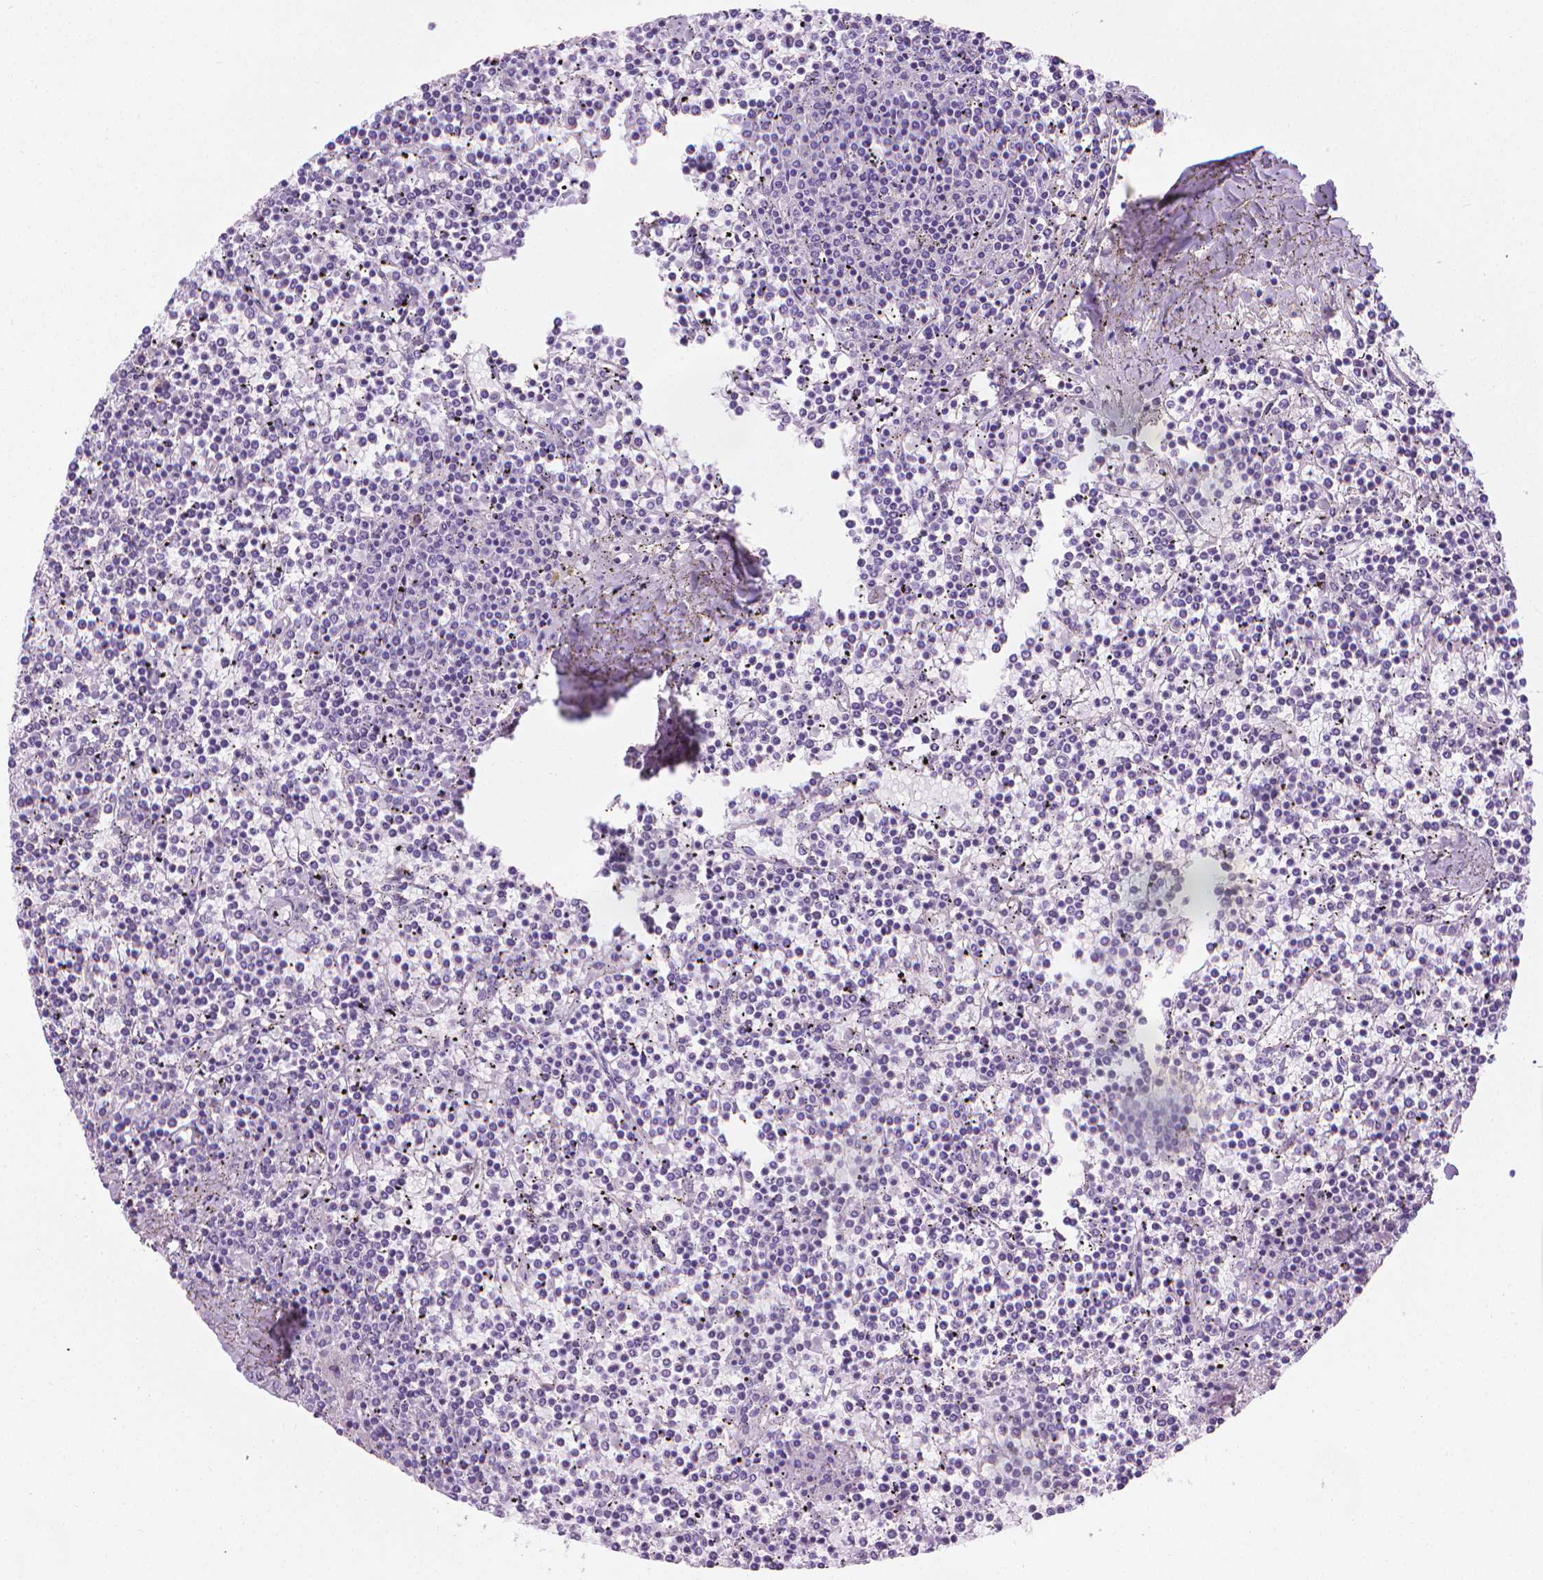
{"staining": {"intensity": "negative", "quantity": "none", "location": "none"}, "tissue": "lymphoma", "cell_type": "Tumor cells", "image_type": "cancer", "snomed": [{"axis": "morphology", "description": "Malignant lymphoma, non-Hodgkin's type, Low grade"}, {"axis": "topography", "description": "Spleen"}], "caption": "The photomicrograph demonstrates no staining of tumor cells in lymphoma.", "gene": "SPAG6", "patient": {"sex": "female", "age": 19}}